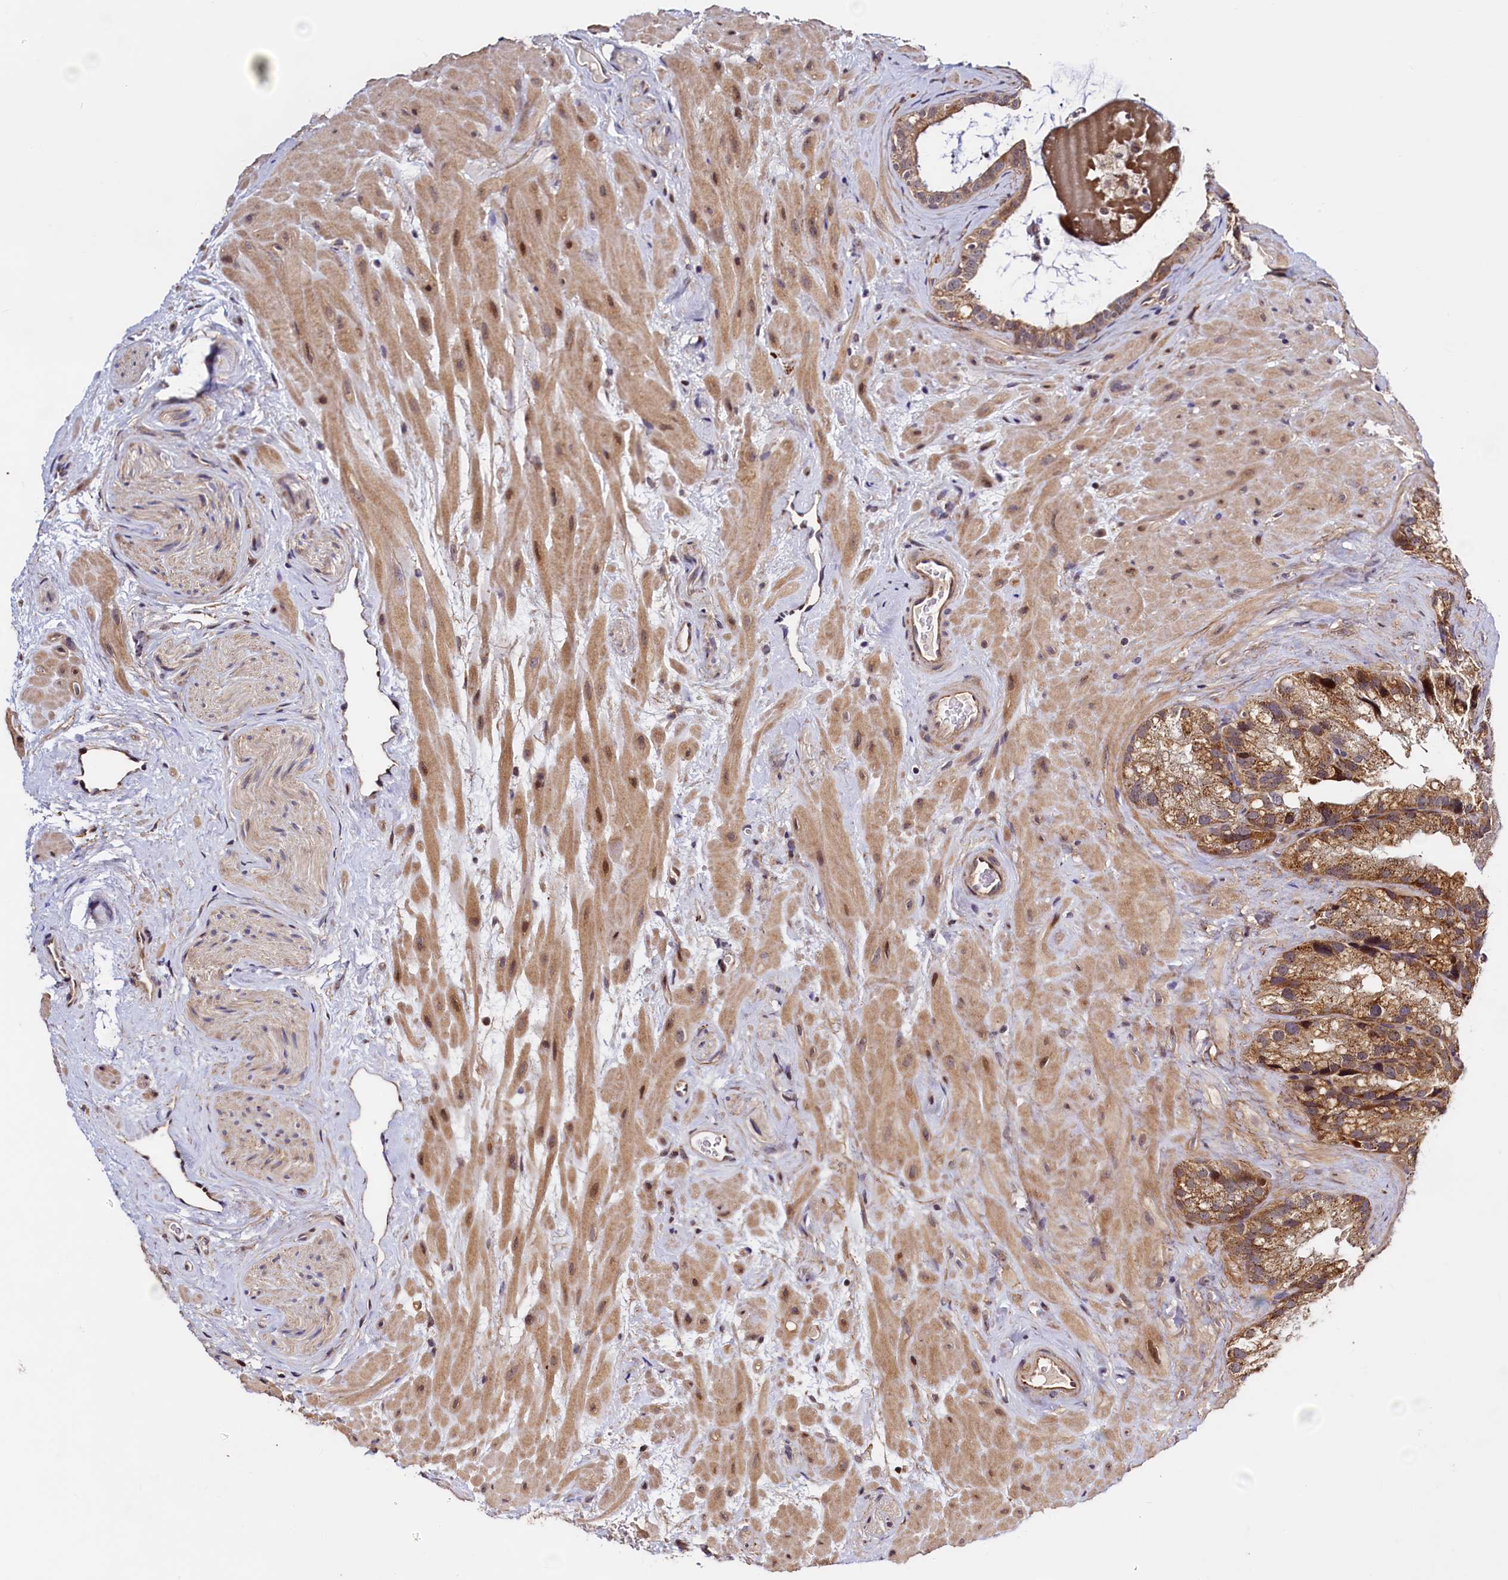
{"staining": {"intensity": "moderate", "quantity": ">75%", "location": "cytoplasmic/membranous"}, "tissue": "seminal vesicle", "cell_type": "Glandular cells", "image_type": "normal", "snomed": [{"axis": "morphology", "description": "Normal tissue, NOS"}, {"axis": "topography", "description": "Prostate"}, {"axis": "topography", "description": "Seminal veicle"}], "caption": "Immunohistochemical staining of unremarkable human seminal vesicle demonstrates moderate cytoplasmic/membranous protein positivity in about >75% of glandular cells. The protein of interest is stained brown, and the nuclei are stained in blue (DAB IHC with brightfield microscopy, high magnification).", "gene": "RBFA", "patient": {"sex": "male", "age": 68}}